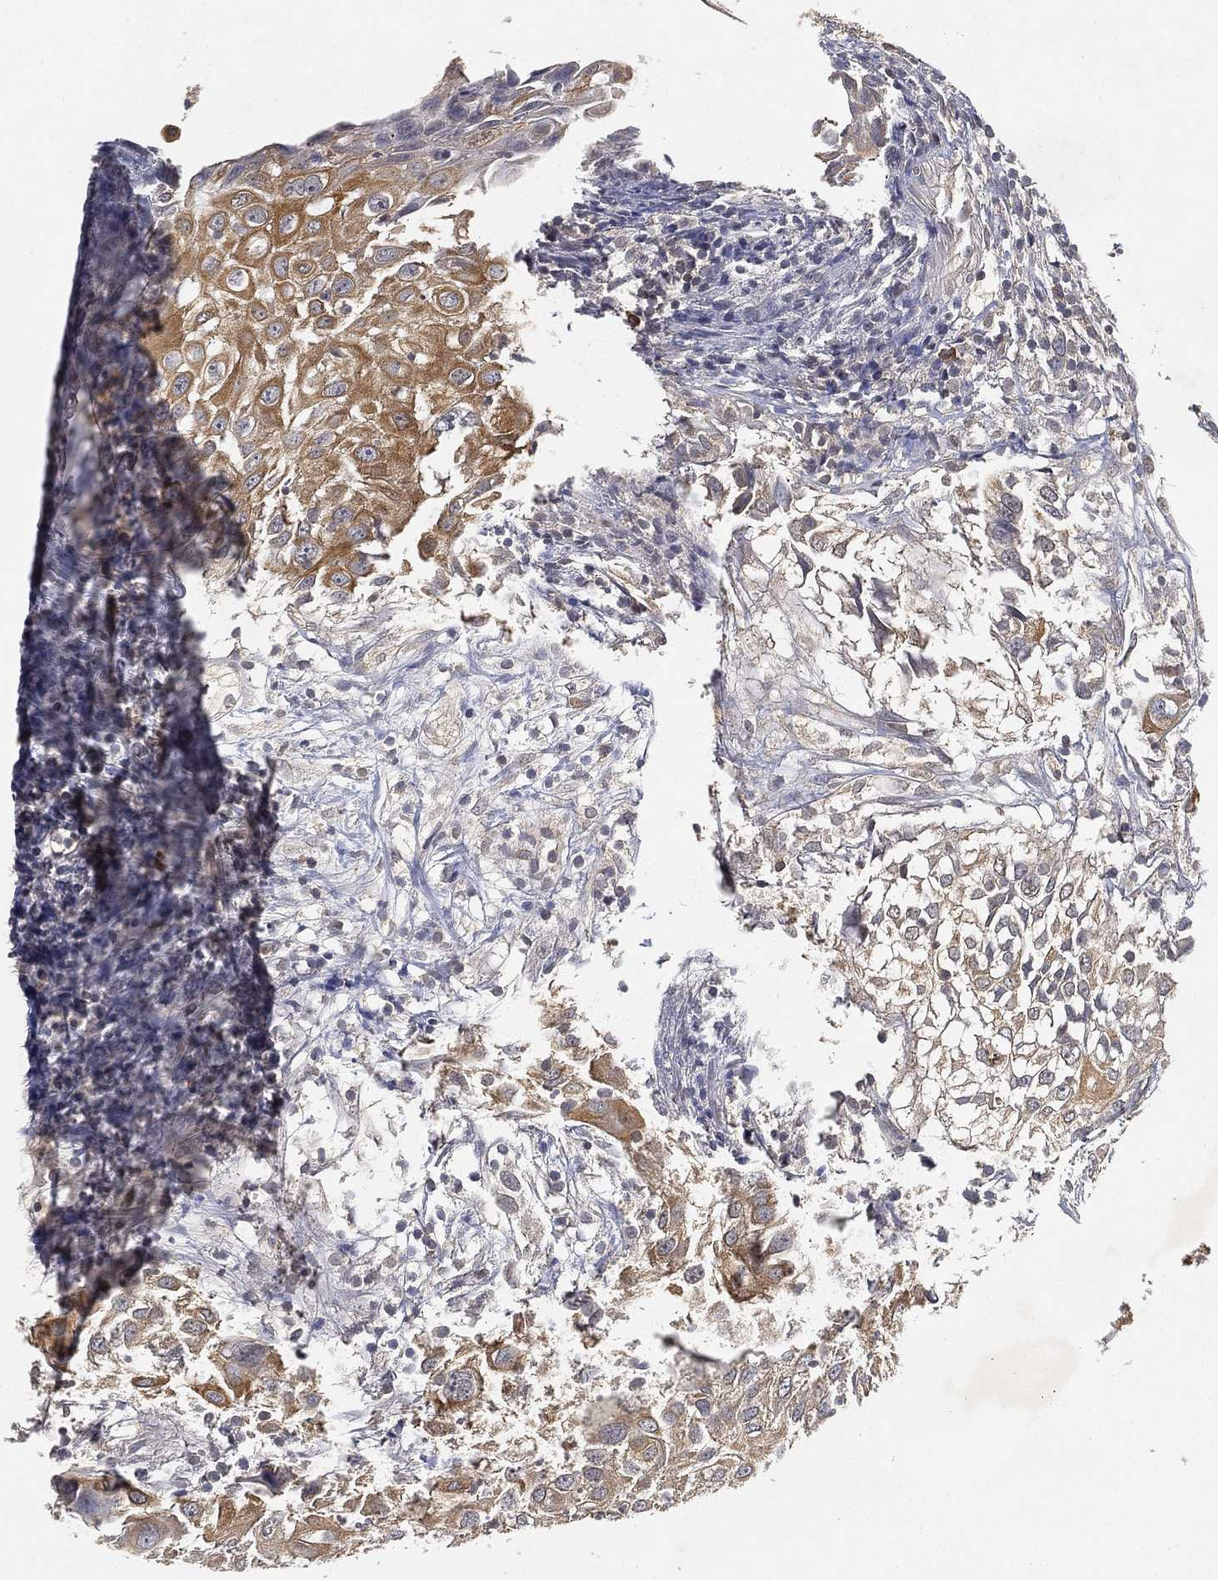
{"staining": {"intensity": "moderate", "quantity": "25%-75%", "location": "cytoplasmic/membranous"}, "tissue": "urothelial cancer", "cell_type": "Tumor cells", "image_type": "cancer", "snomed": [{"axis": "morphology", "description": "Urothelial carcinoma, High grade"}, {"axis": "topography", "description": "Urinary bladder"}], "caption": "Protein analysis of urothelial carcinoma (high-grade) tissue reveals moderate cytoplasmic/membranous positivity in approximately 25%-75% of tumor cells.", "gene": "UBA5", "patient": {"sex": "female", "age": 79}}